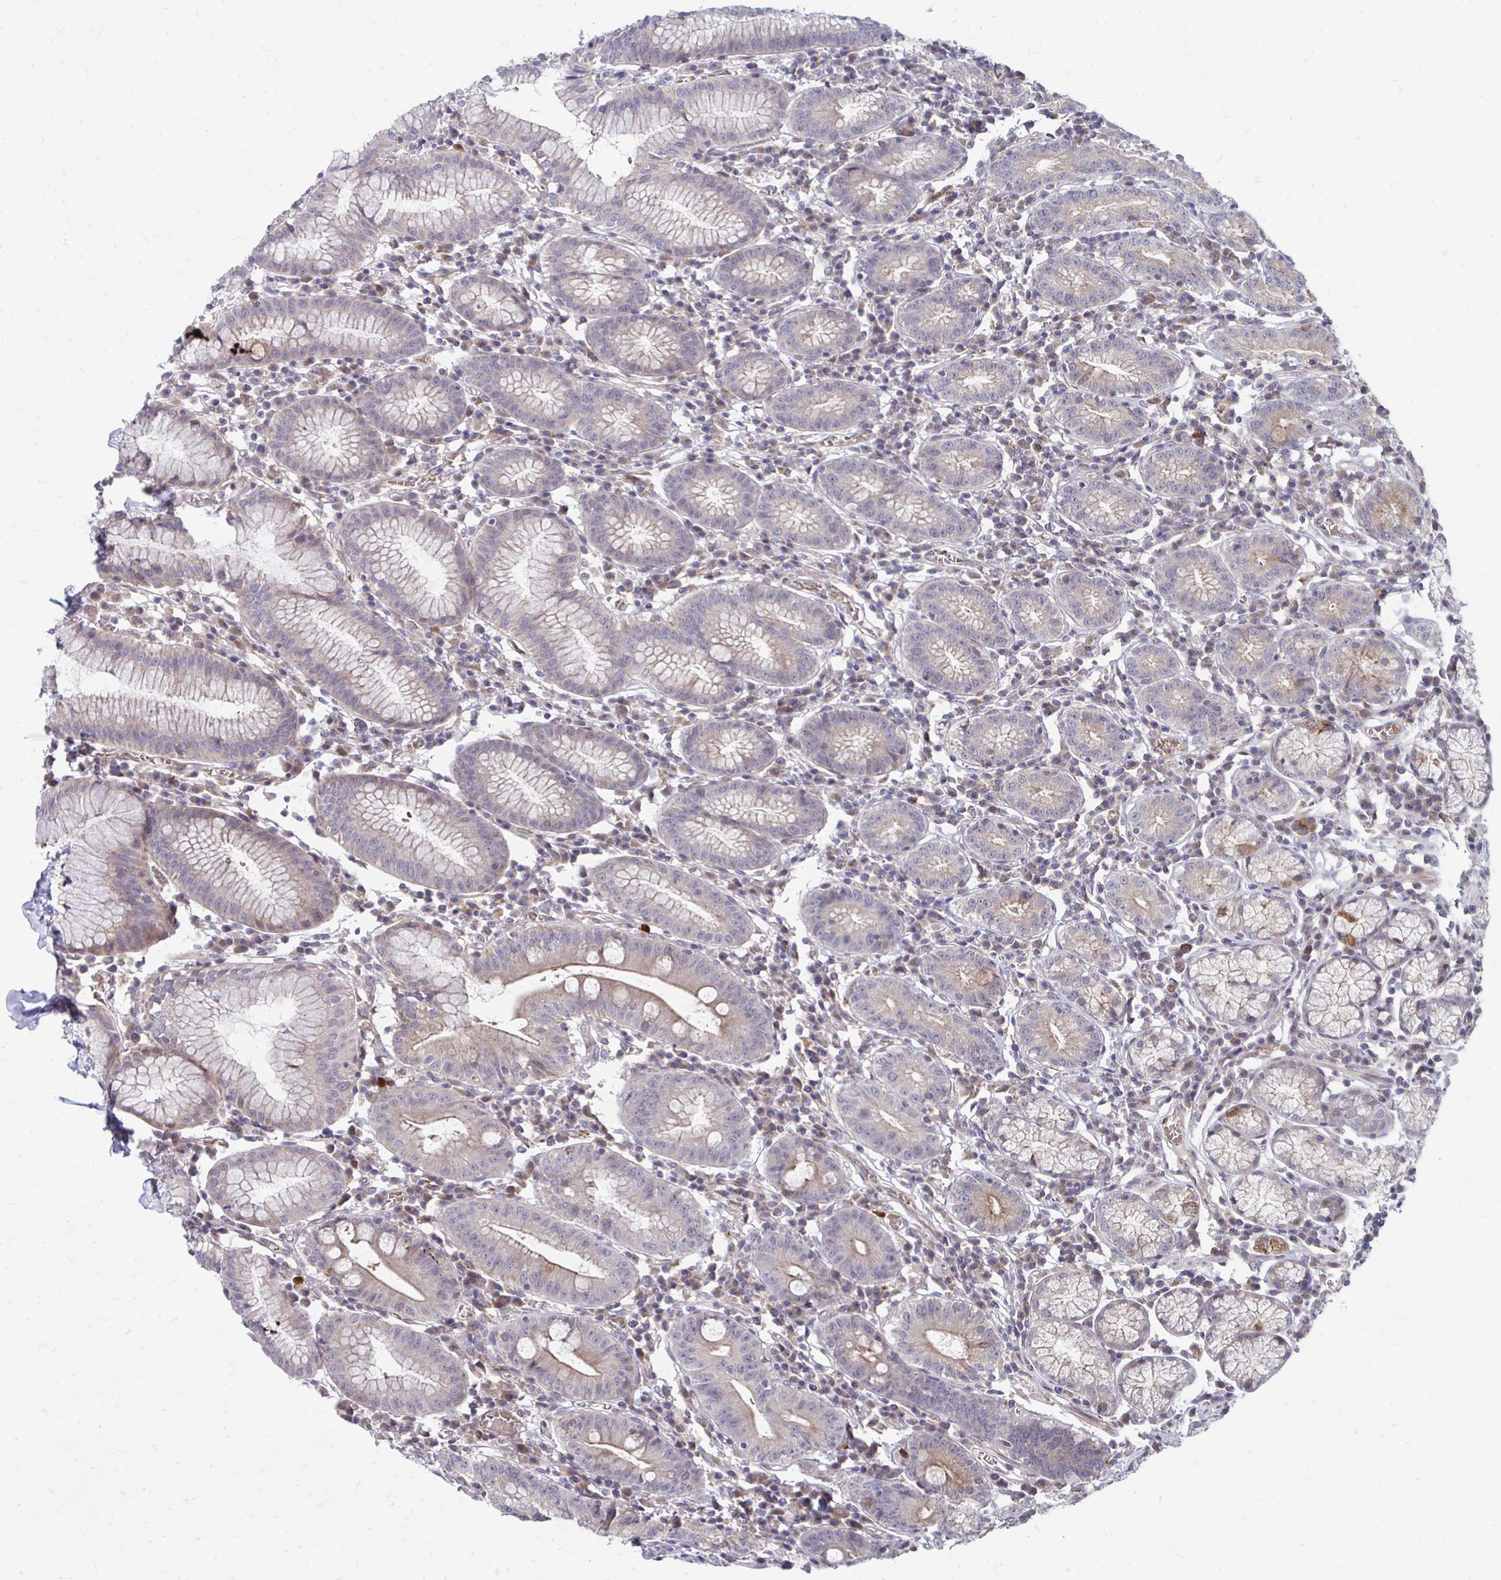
{"staining": {"intensity": "moderate", "quantity": "<25%", "location": "cytoplasmic/membranous"}, "tissue": "stomach", "cell_type": "Glandular cells", "image_type": "normal", "snomed": [{"axis": "morphology", "description": "Normal tissue, NOS"}, {"axis": "topography", "description": "Stomach"}], "caption": "Protein expression analysis of benign stomach displays moderate cytoplasmic/membranous positivity in approximately <25% of glandular cells.", "gene": "ITPR2", "patient": {"sex": "male", "age": 55}}